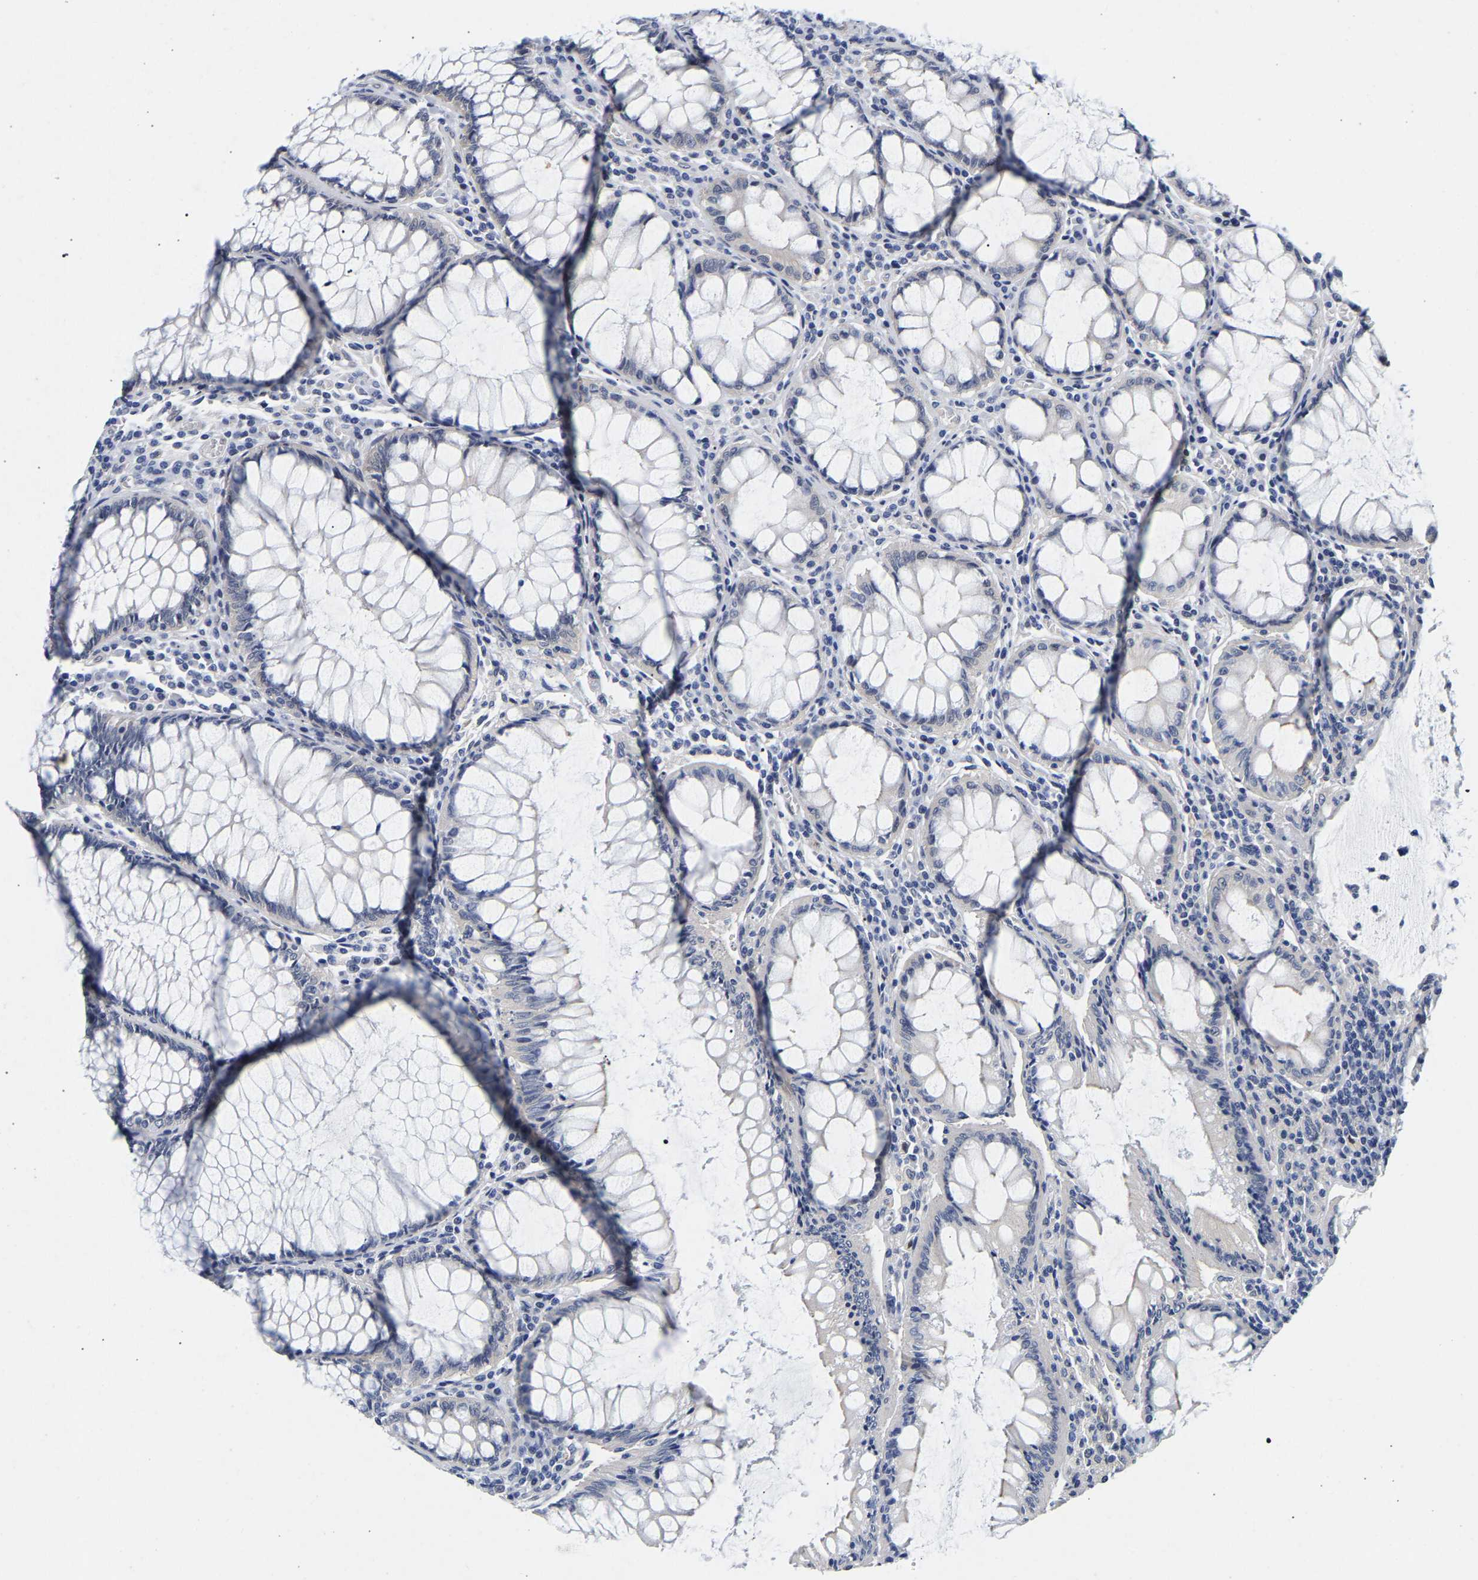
{"staining": {"intensity": "negative", "quantity": "none", "location": "none"}, "tissue": "colorectal cancer", "cell_type": "Tumor cells", "image_type": "cancer", "snomed": [{"axis": "morphology", "description": "Normal tissue, NOS"}, {"axis": "morphology", "description": "Adenocarcinoma, NOS"}, {"axis": "topography", "description": "Rectum"}], "caption": "DAB immunohistochemical staining of colorectal adenocarcinoma shows no significant expression in tumor cells.", "gene": "CCDC6", "patient": {"sex": "female", "age": 66}}